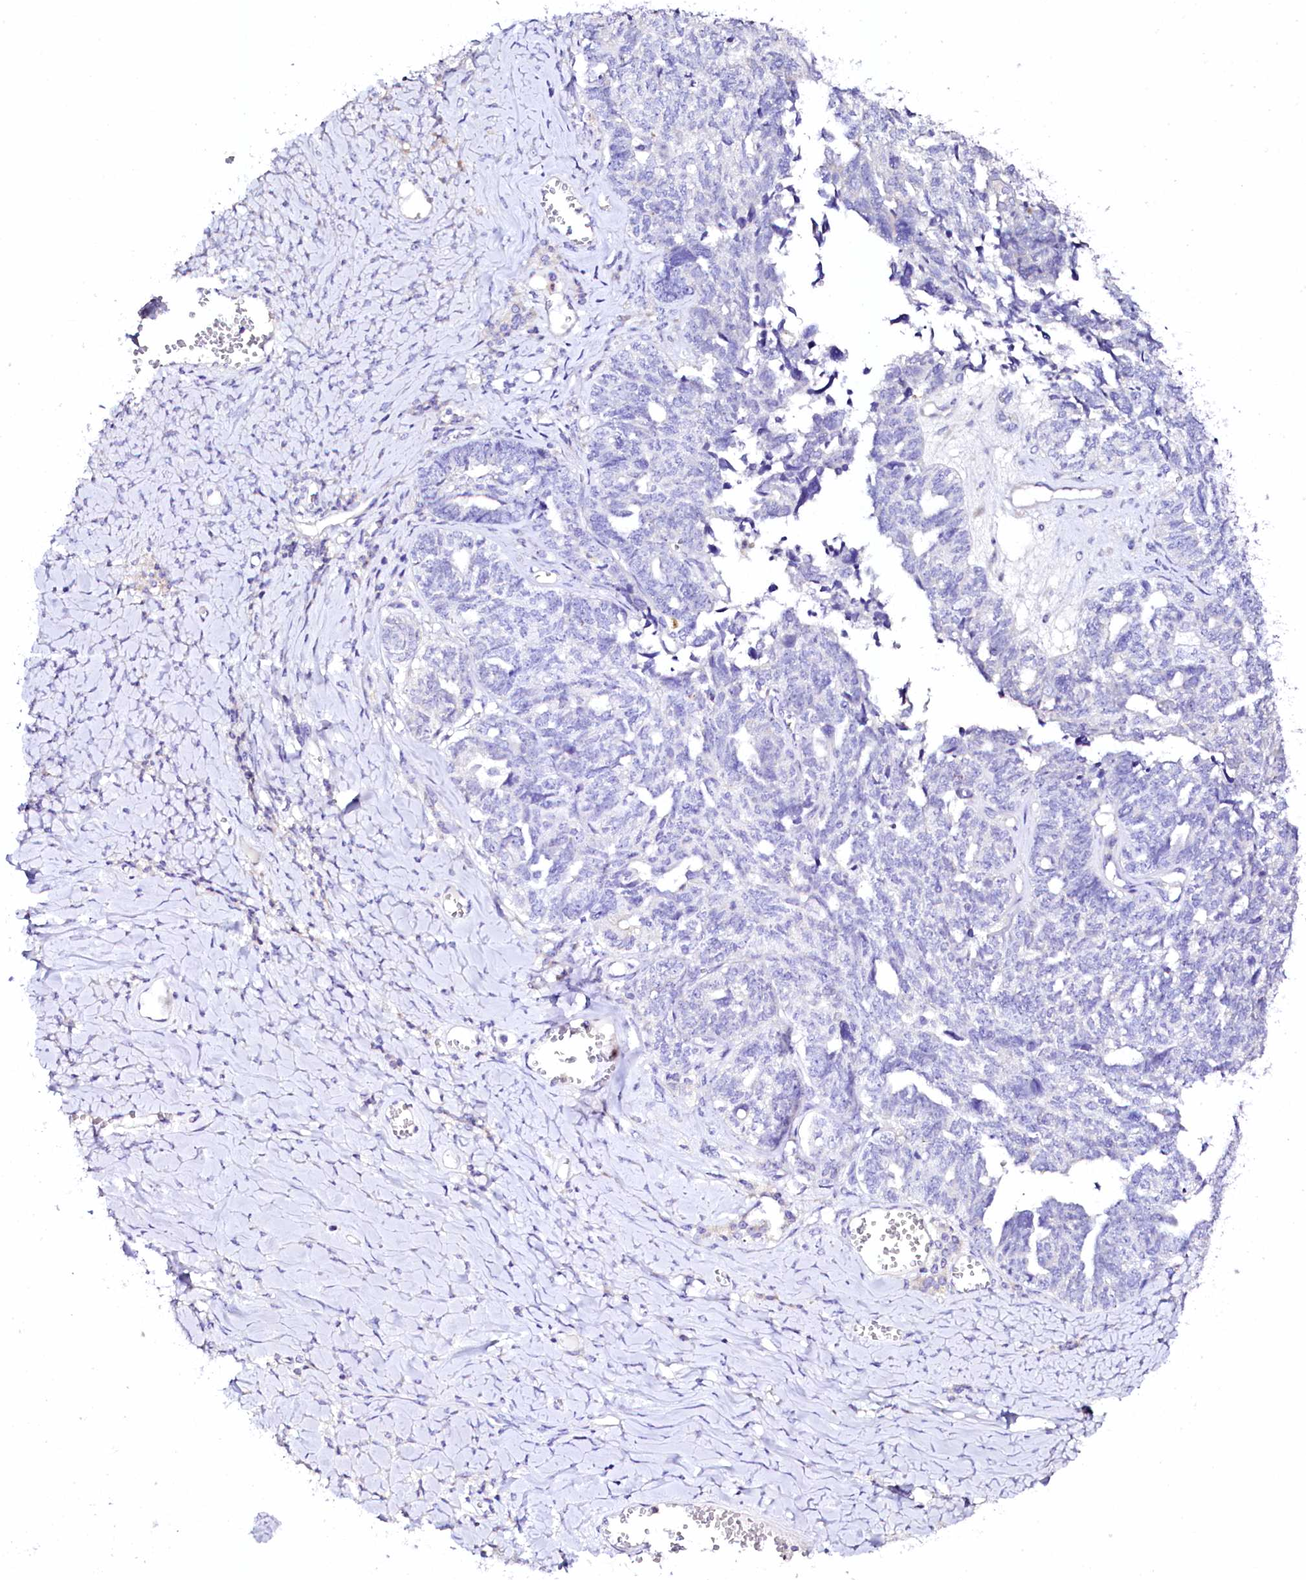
{"staining": {"intensity": "negative", "quantity": "none", "location": "none"}, "tissue": "ovarian cancer", "cell_type": "Tumor cells", "image_type": "cancer", "snomed": [{"axis": "morphology", "description": "Cystadenocarcinoma, serous, NOS"}, {"axis": "topography", "description": "Ovary"}], "caption": "Human ovarian cancer (serous cystadenocarcinoma) stained for a protein using immunohistochemistry (IHC) exhibits no positivity in tumor cells.", "gene": "NAA16", "patient": {"sex": "female", "age": 79}}